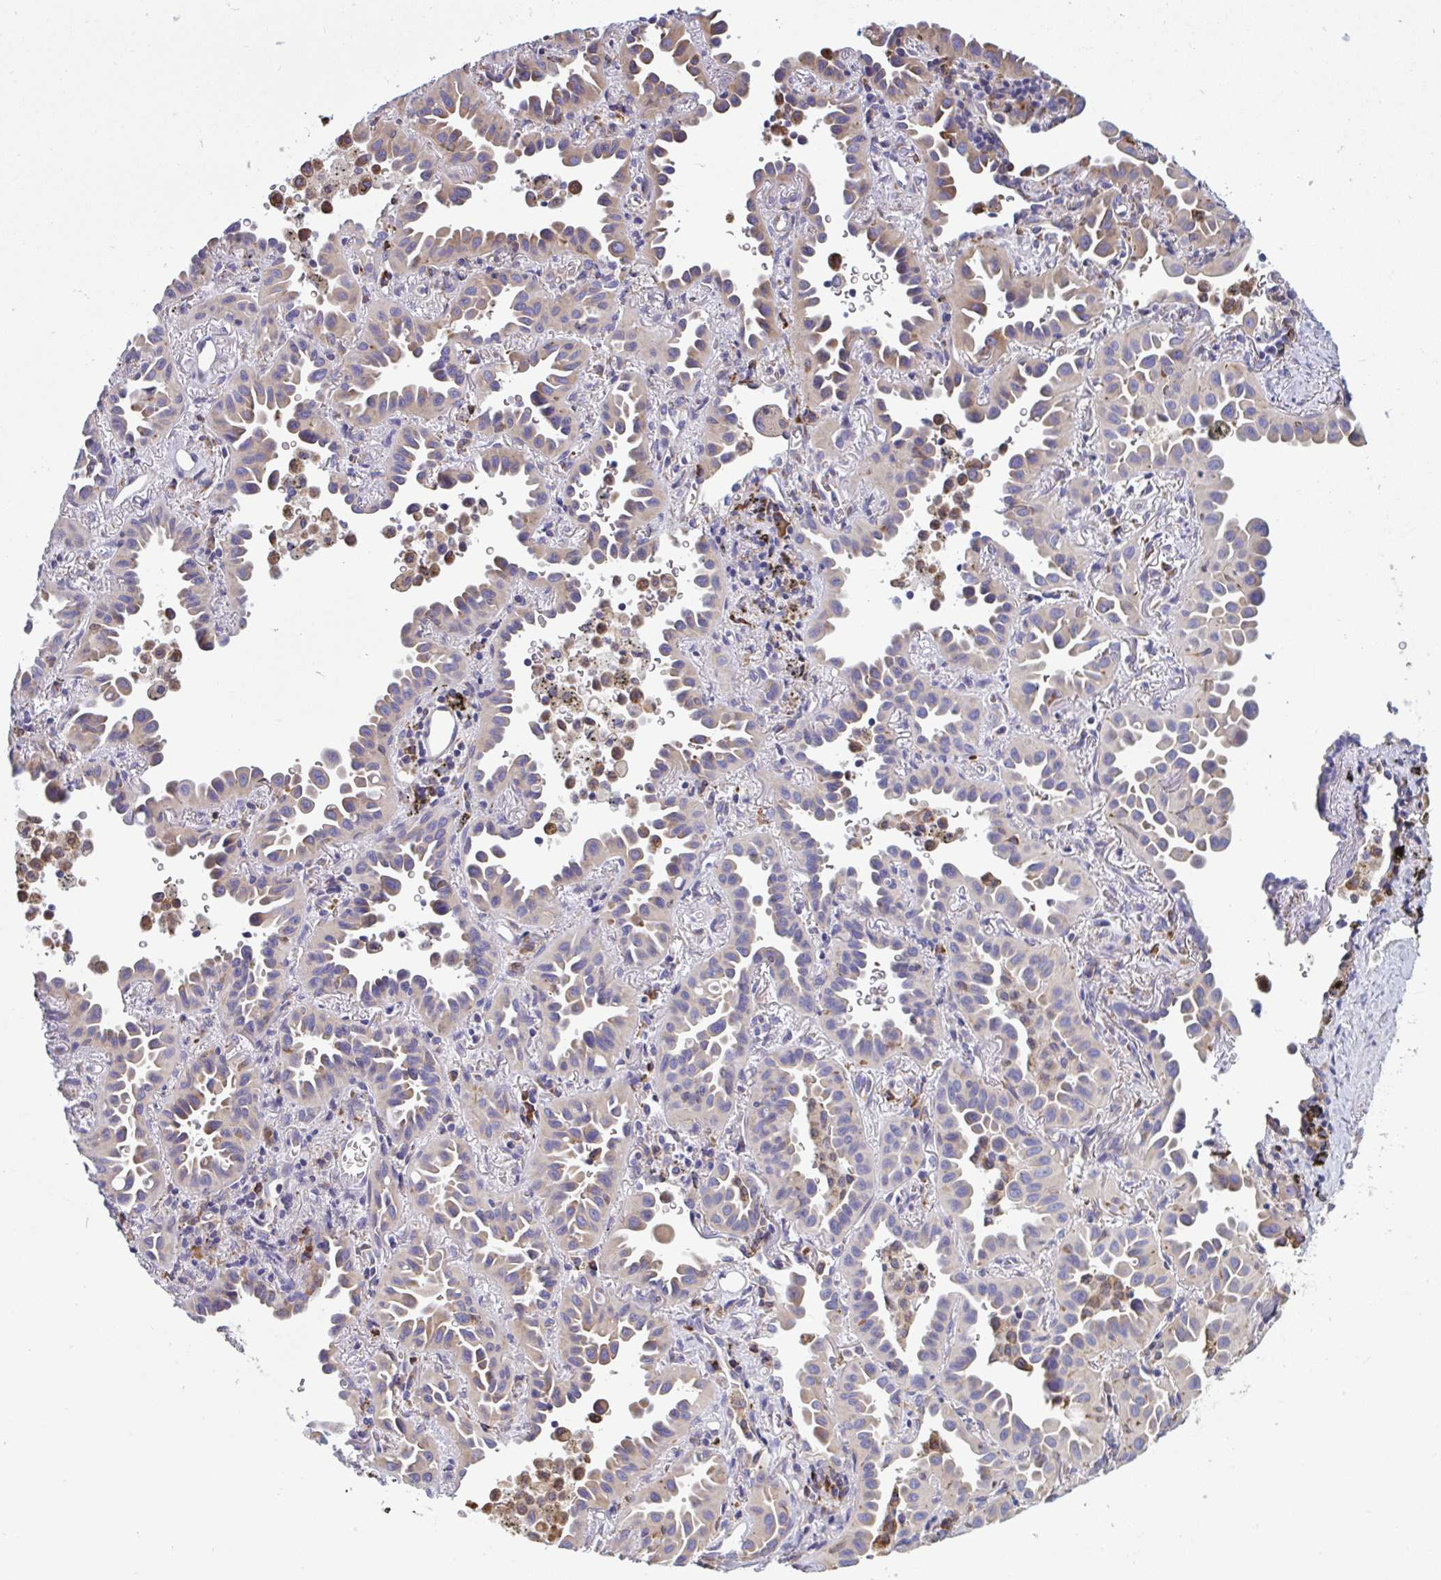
{"staining": {"intensity": "weak", "quantity": "<25%", "location": "cytoplasmic/membranous"}, "tissue": "lung cancer", "cell_type": "Tumor cells", "image_type": "cancer", "snomed": [{"axis": "morphology", "description": "Adenocarcinoma, NOS"}, {"axis": "topography", "description": "Lung"}], "caption": "Immunohistochemistry (IHC) of lung cancer (adenocarcinoma) shows no staining in tumor cells. (Brightfield microscopy of DAB immunohistochemistry (IHC) at high magnification).", "gene": "MYMK", "patient": {"sex": "male", "age": 68}}